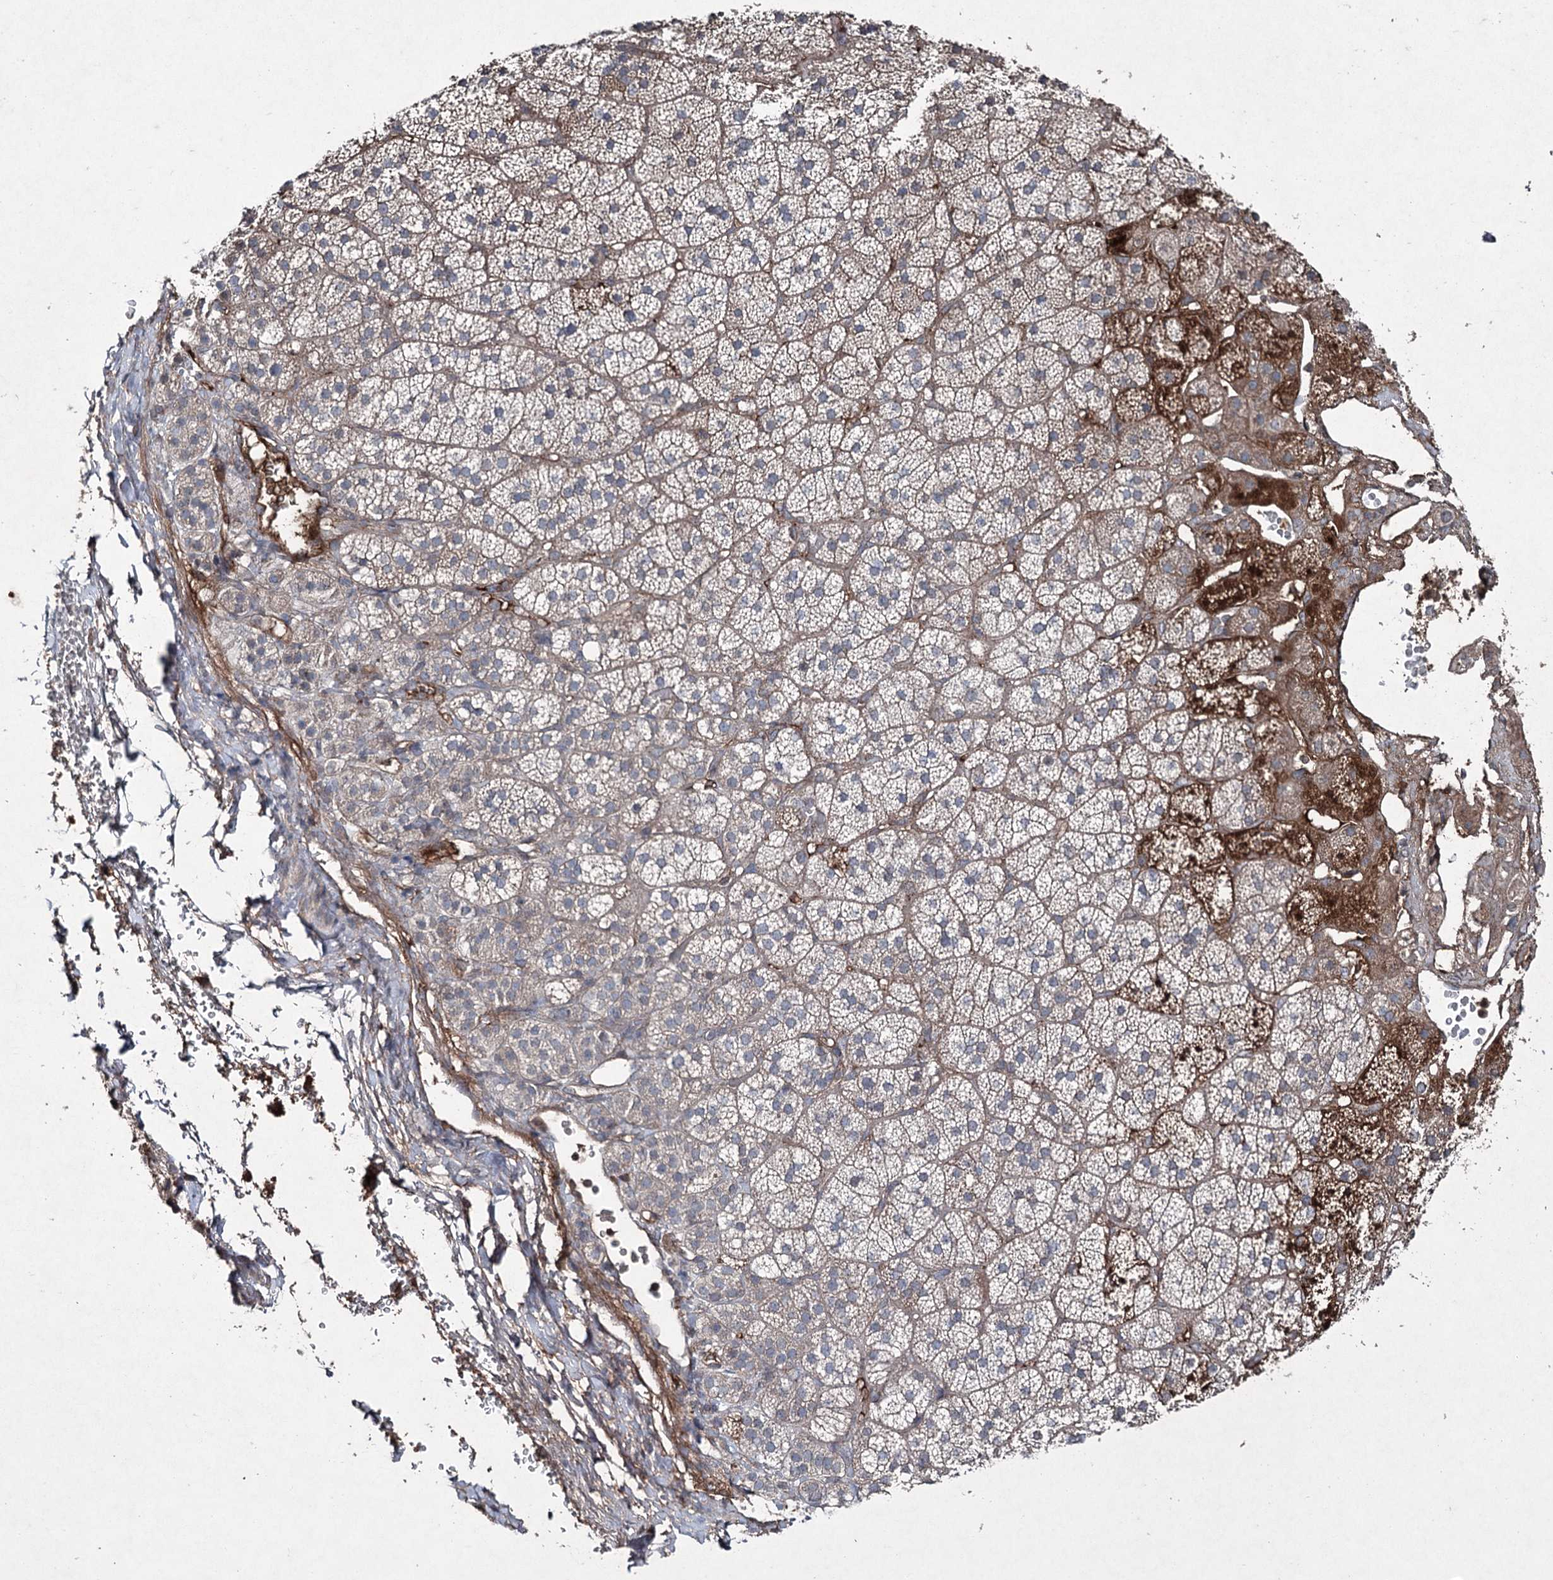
{"staining": {"intensity": "moderate", "quantity": "<25%", "location": "cytoplasmic/membranous"}, "tissue": "adrenal gland", "cell_type": "Glandular cells", "image_type": "normal", "snomed": [{"axis": "morphology", "description": "Normal tissue, NOS"}, {"axis": "topography", "description": "Adrenal gland"}], "caption": "This is a photomicrograph of immunohistochemistry (IHC) staining of unremarkable adrenal gland, which shows moderate positivity in the cytoplasmic/membranous of glandular cells.", "gene": "PGLYRP2", "patient": {"sex": "female", "age": 44}}